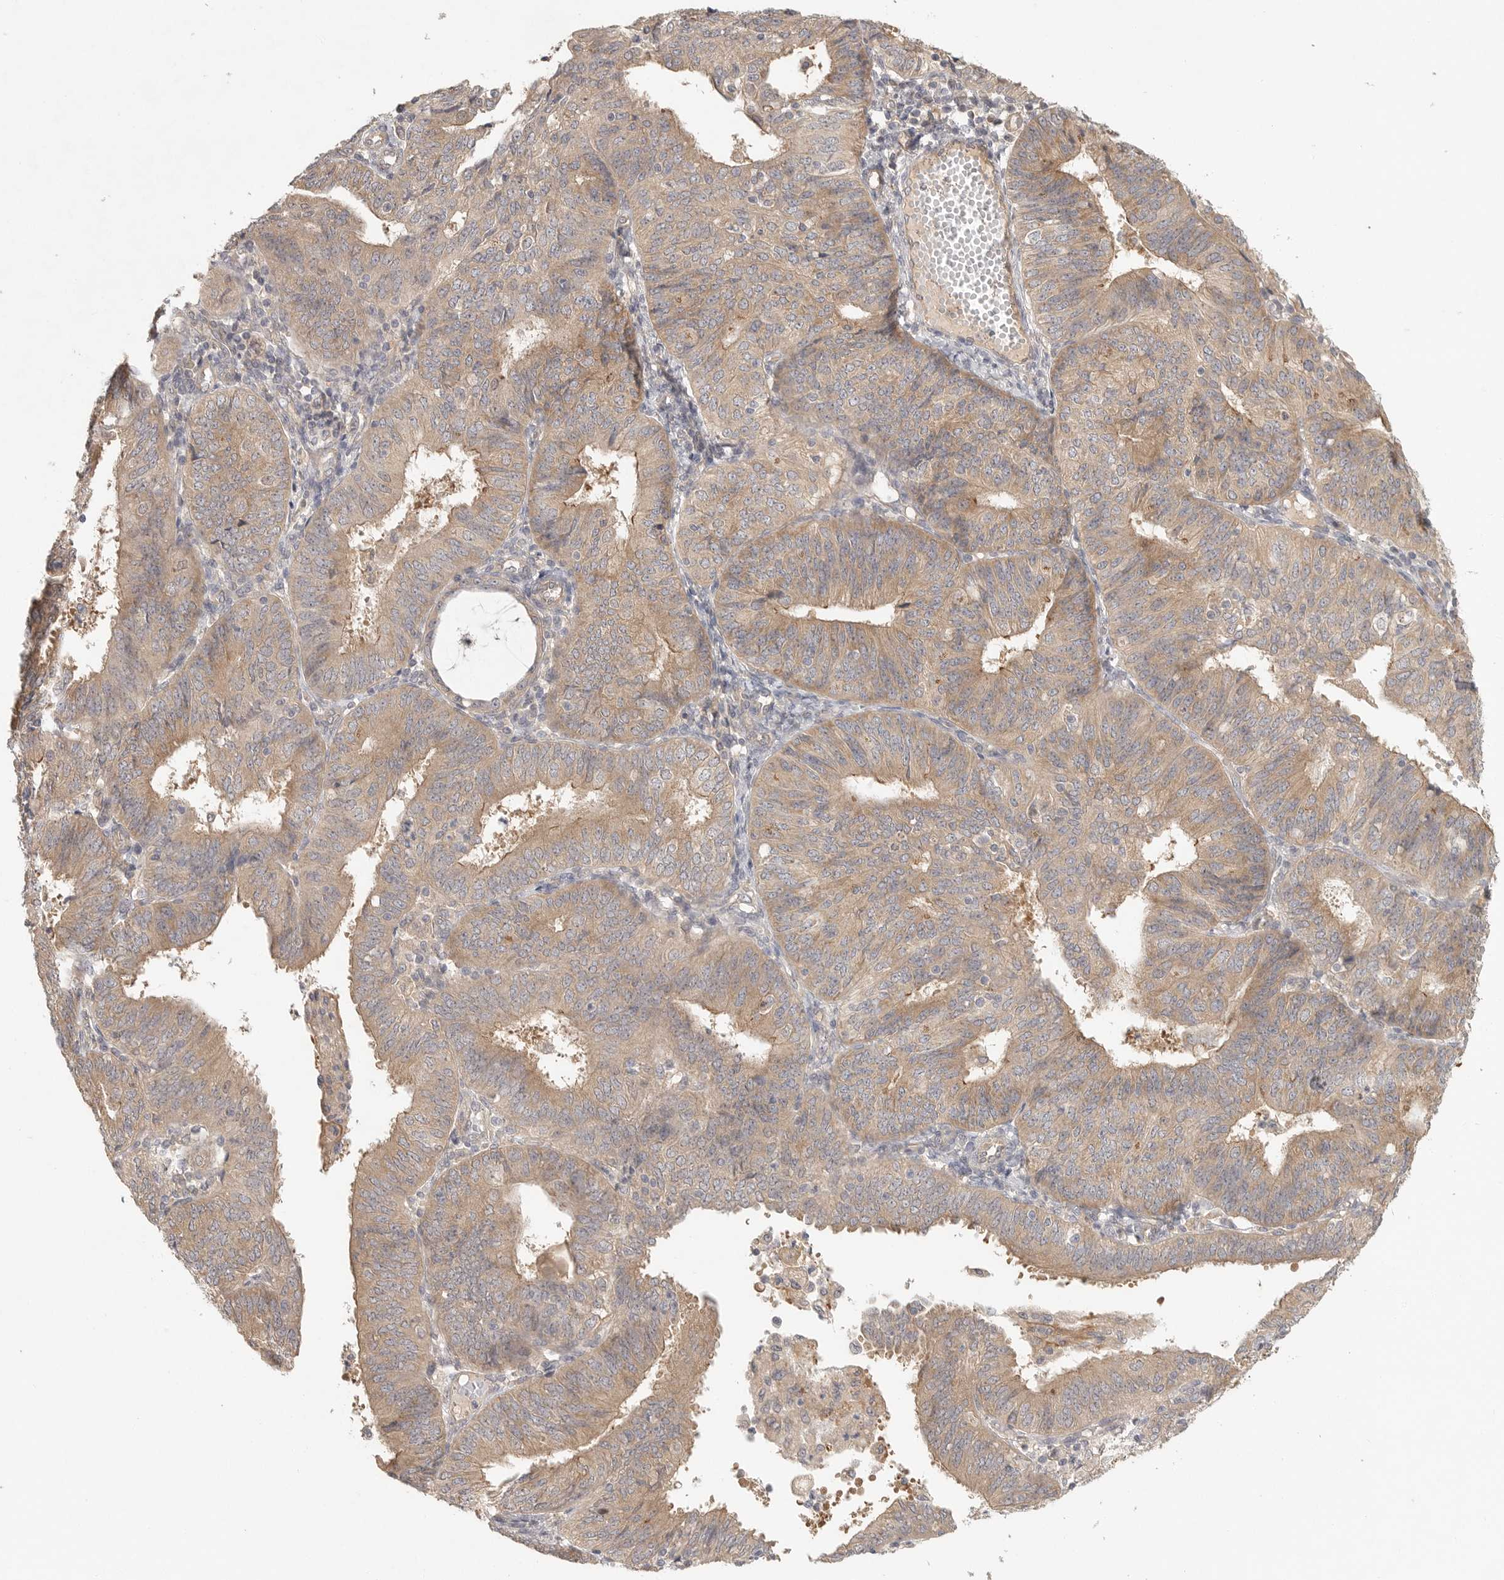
{"staining": {"intensity": "moderate", "quantity": ">75%", "location": "cytoplasmic/membranous"}, "tissue": "endometrial cancer", "cell_type": "Tumor cells", "image_type": "cancer", "snomed": [{"axis": "morphology", "description": "Adenocarcinoma, NOS"}, {"axis": "topography", "description": "Endometrium"}], "caption": "Brown immunohistochemical staining in endometrial cancer displays moderate cytoplasmic/membranous expression in approximately >75% of tumor cells. Nuclei are stained in blue.", "gene": "HDAC6", "patient": {"sex": "female", "age": 58}}